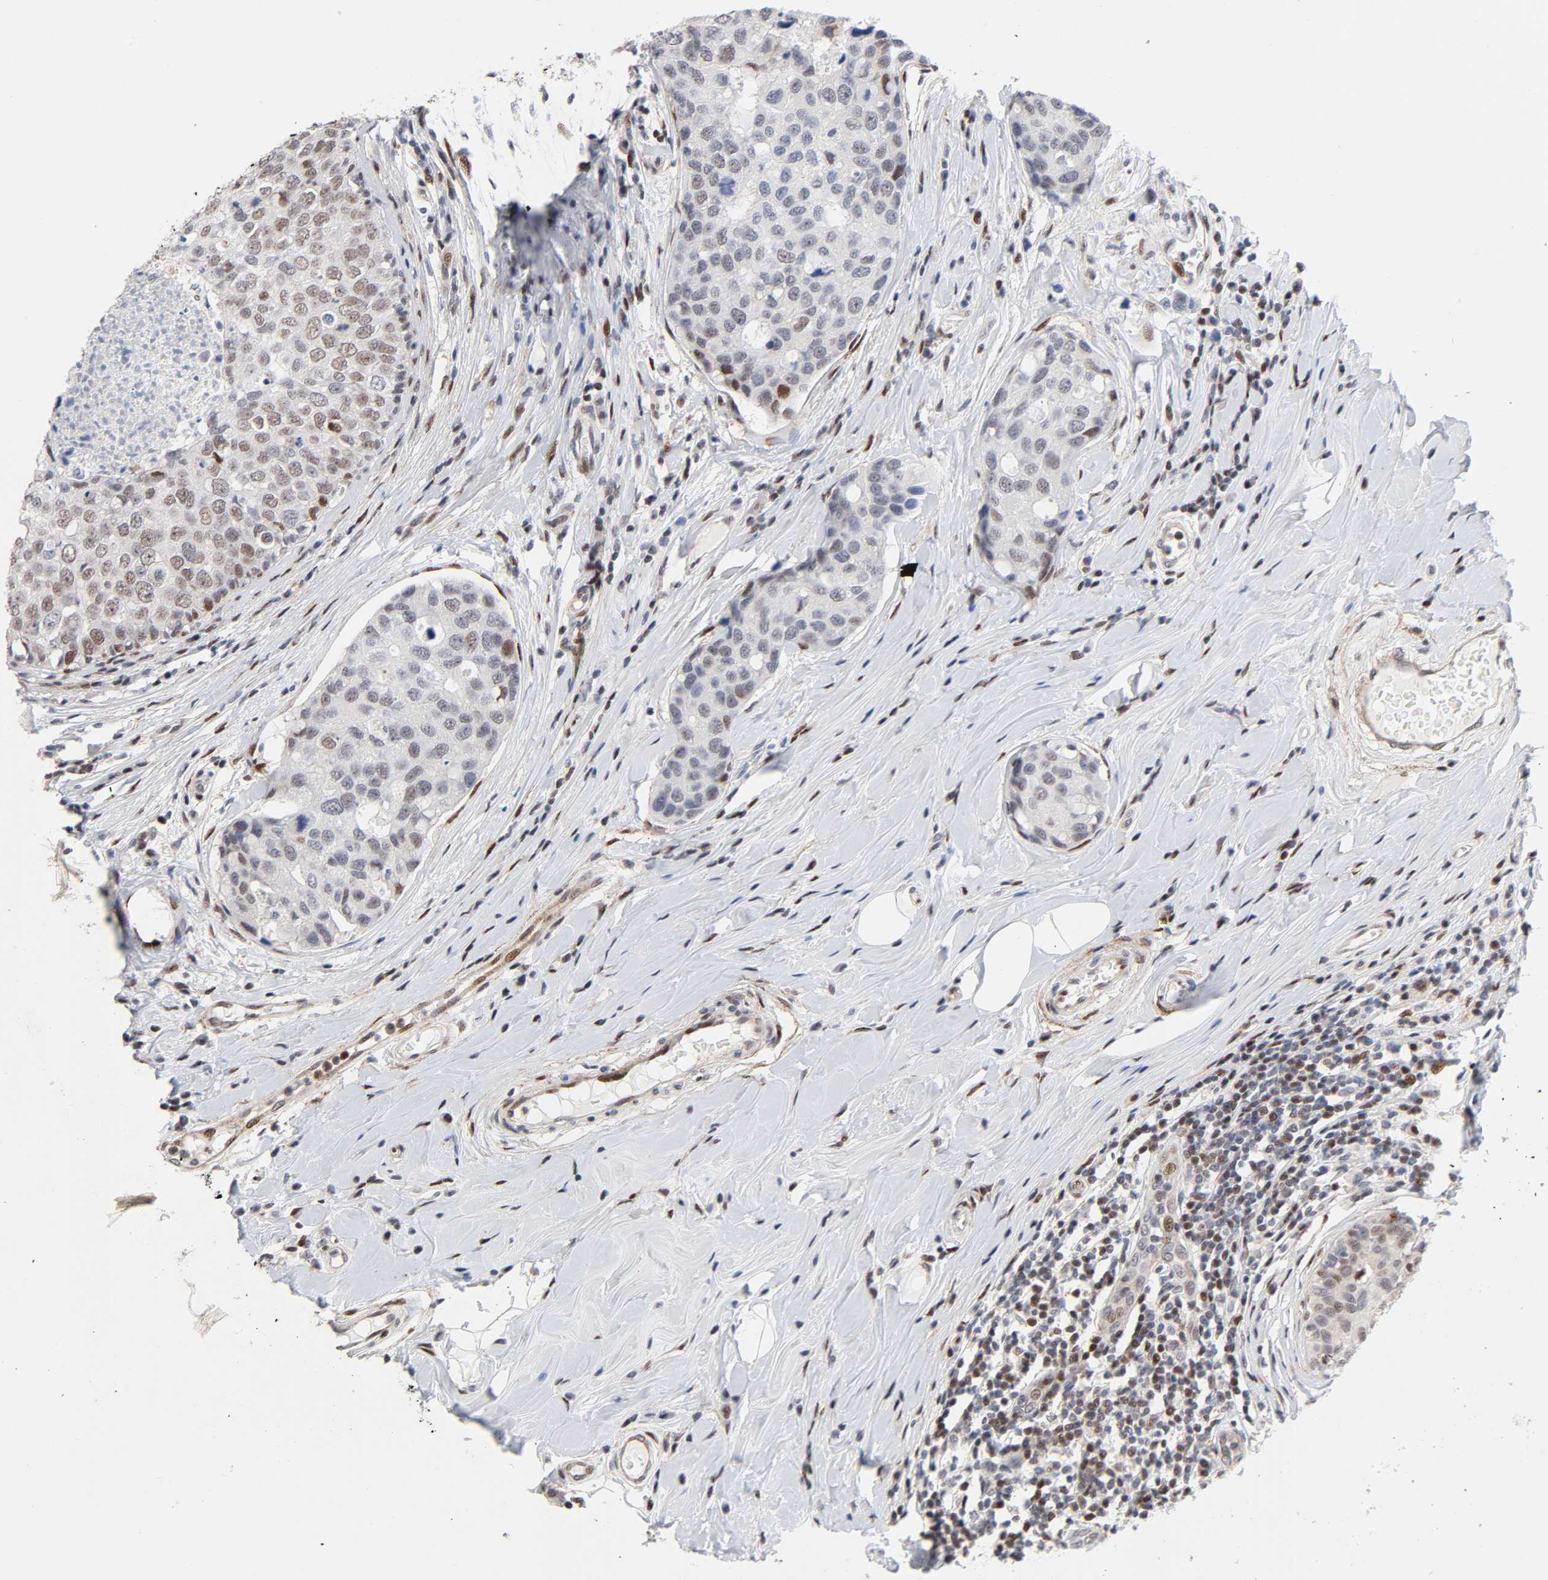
{"staining": {"intensity": "weak", "quantity": "<25%", "location": "nuclear"}, "tissue": "breast cancer", "cell_type": "Tumor cells", "image_type": "cancer", "snomed": [{"axis": "morphology", "description": "Duct carcinoma"}, {"axis": "topography", "description": "Breast"}], "caption": "Photomicrograph shows no protein expression in tumor cells of breast cancer tissue.", "gene": "STK38", "patient": {"sex": "female", "age": 27}}